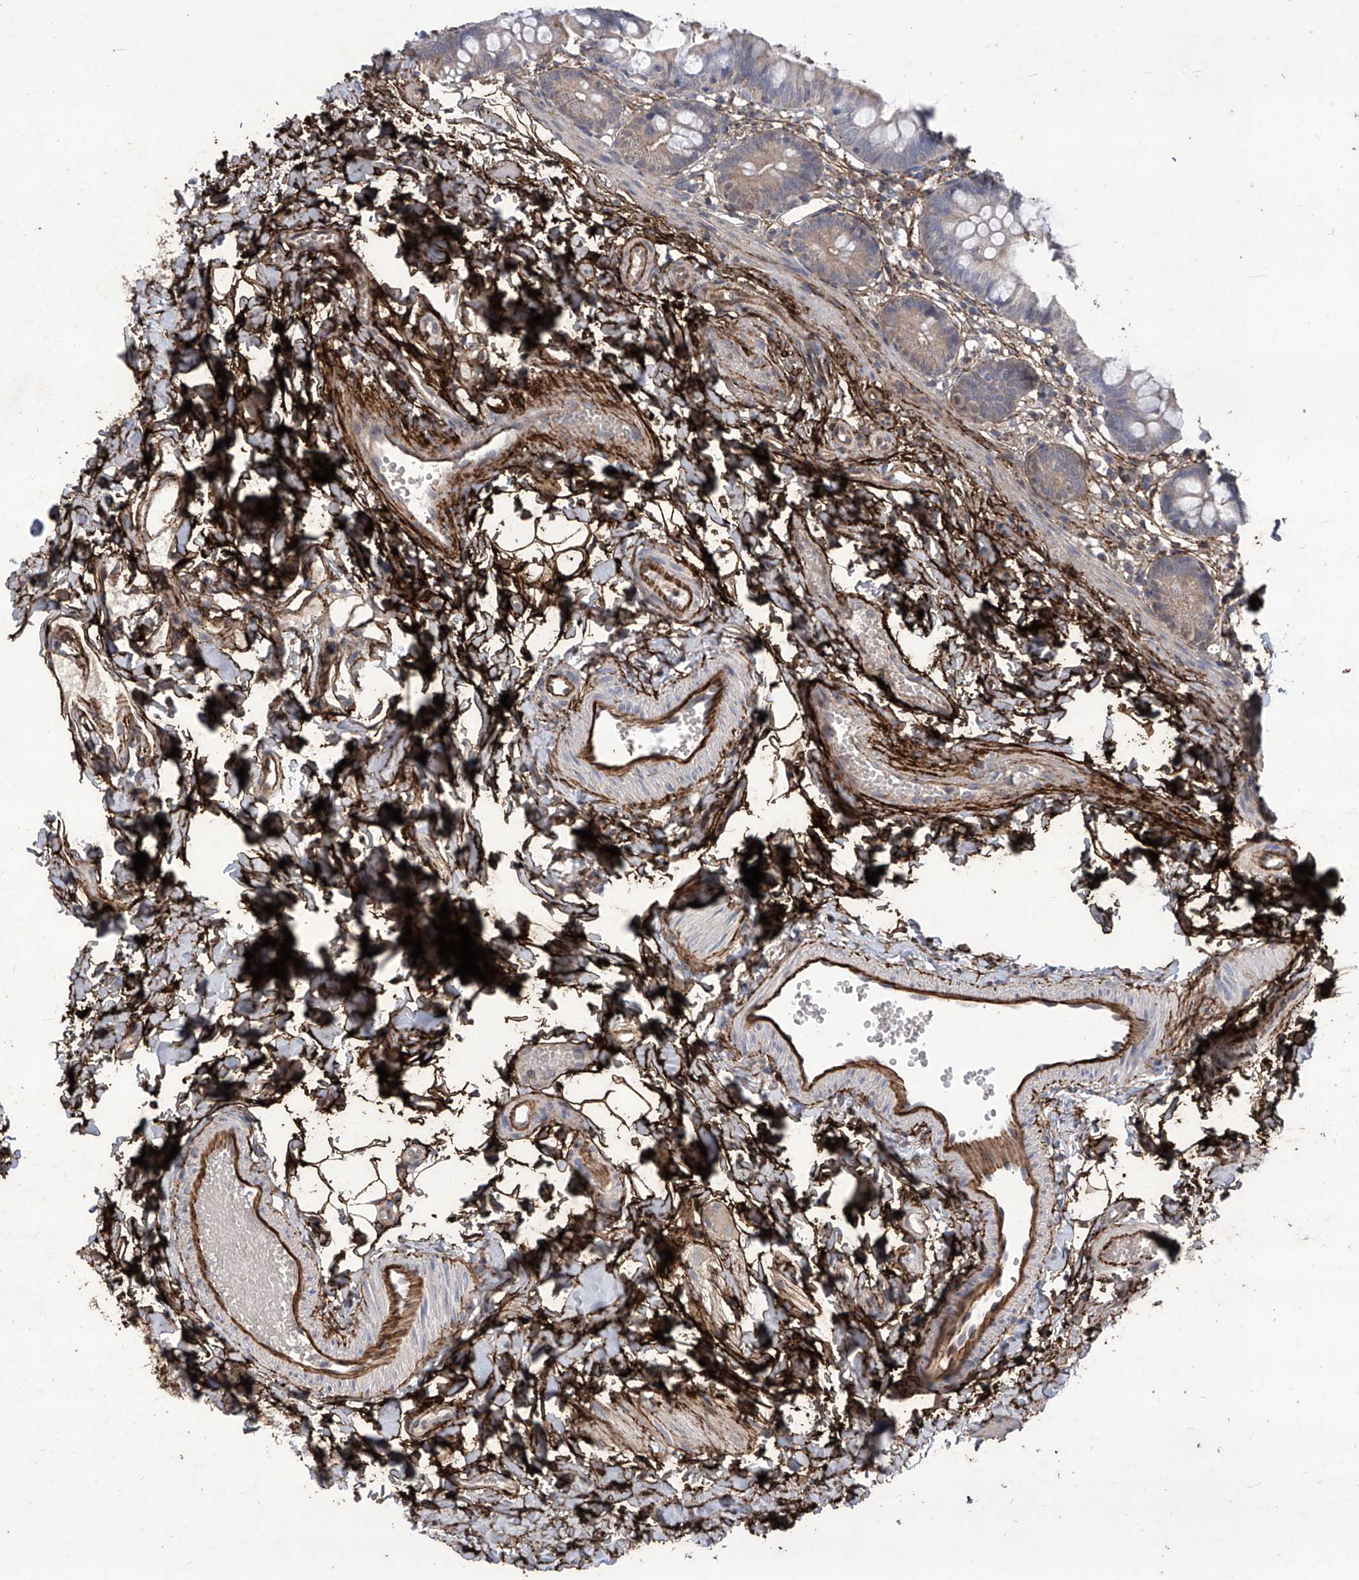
{"staining": {"intensity": "weak", "quantity": "<25%", "location": "cytoplasmic/membranous"}, "tissue": "small intestine", "cell_type": "Glandular cells", "image_type": "normal", "snomed": [{"axis": "morphology", "description": "Normal tissue, NOS"}, {"axis": "topography", "description": "Small intestine"}], "caption": "This photomicrograph is of unremarkable small intestine stained with immunohistochemistry to label a protein in brown with the nuclei are counter-stained blue. There is no positivity in glandular cells.", "gene": "TXNIP", "patient": {"sex": "male", "age": 7}}